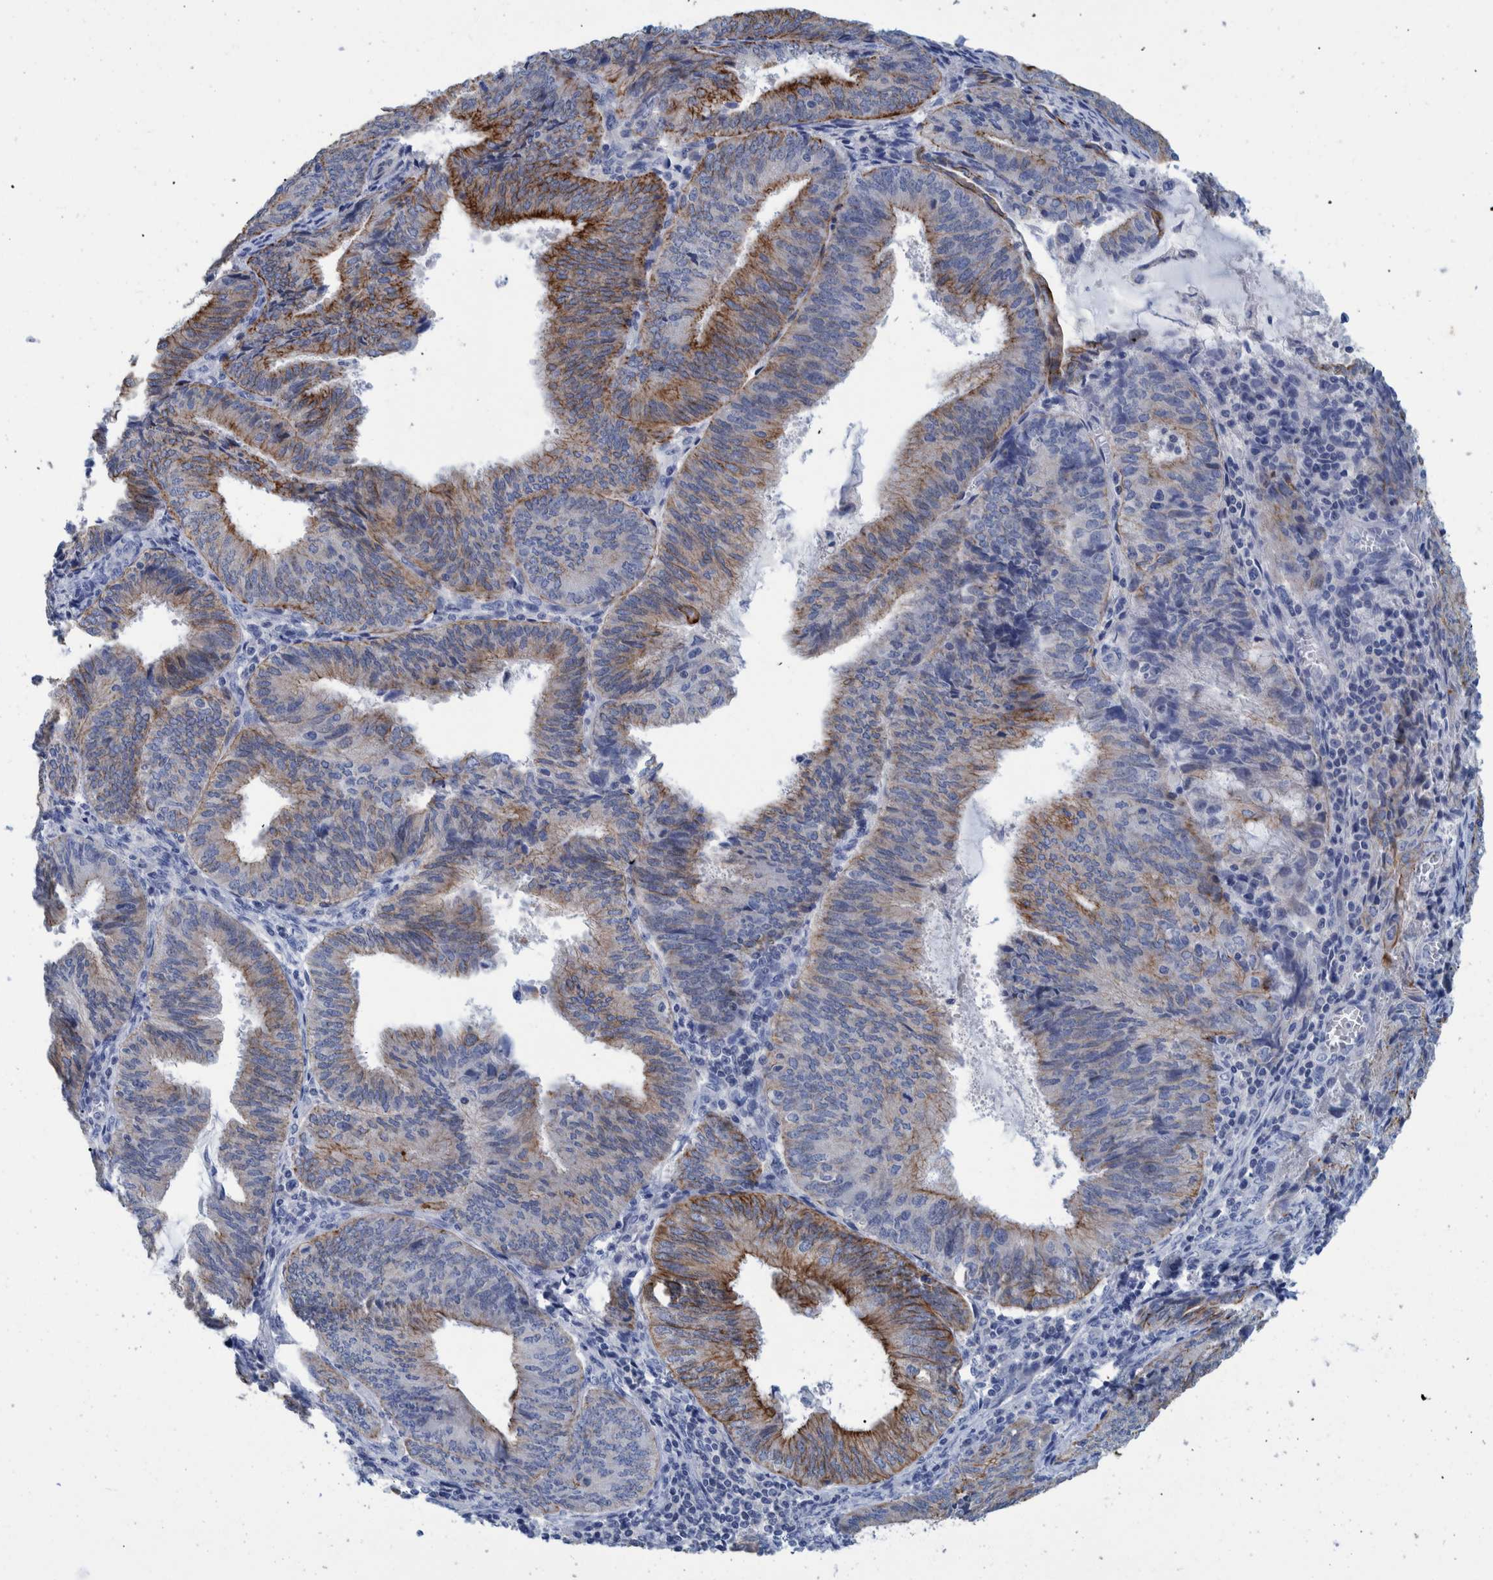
{"staining": {"intensity": "moderate", "quantity": "25%-75%", "location": "cytoplasmic/membranous"}, "tissue": "endometrial cancer", "cell_type": "Tumor cells", "image_type": "cancer", "snomed": [{"axis": "morphology", "description": "Adenocarcinoma, NOS"}, {"axis": "topography", "description": "Endometrium"}], "caption": "Human endometrial cancer (adenocarcinoma) stained with a brown dye shows moderate cytoplasmic/membranous positive staining in approximately 25%-75% of tumor cells.", "gene": "MKS1", "patient": {"sex": "female", "age": 81}}